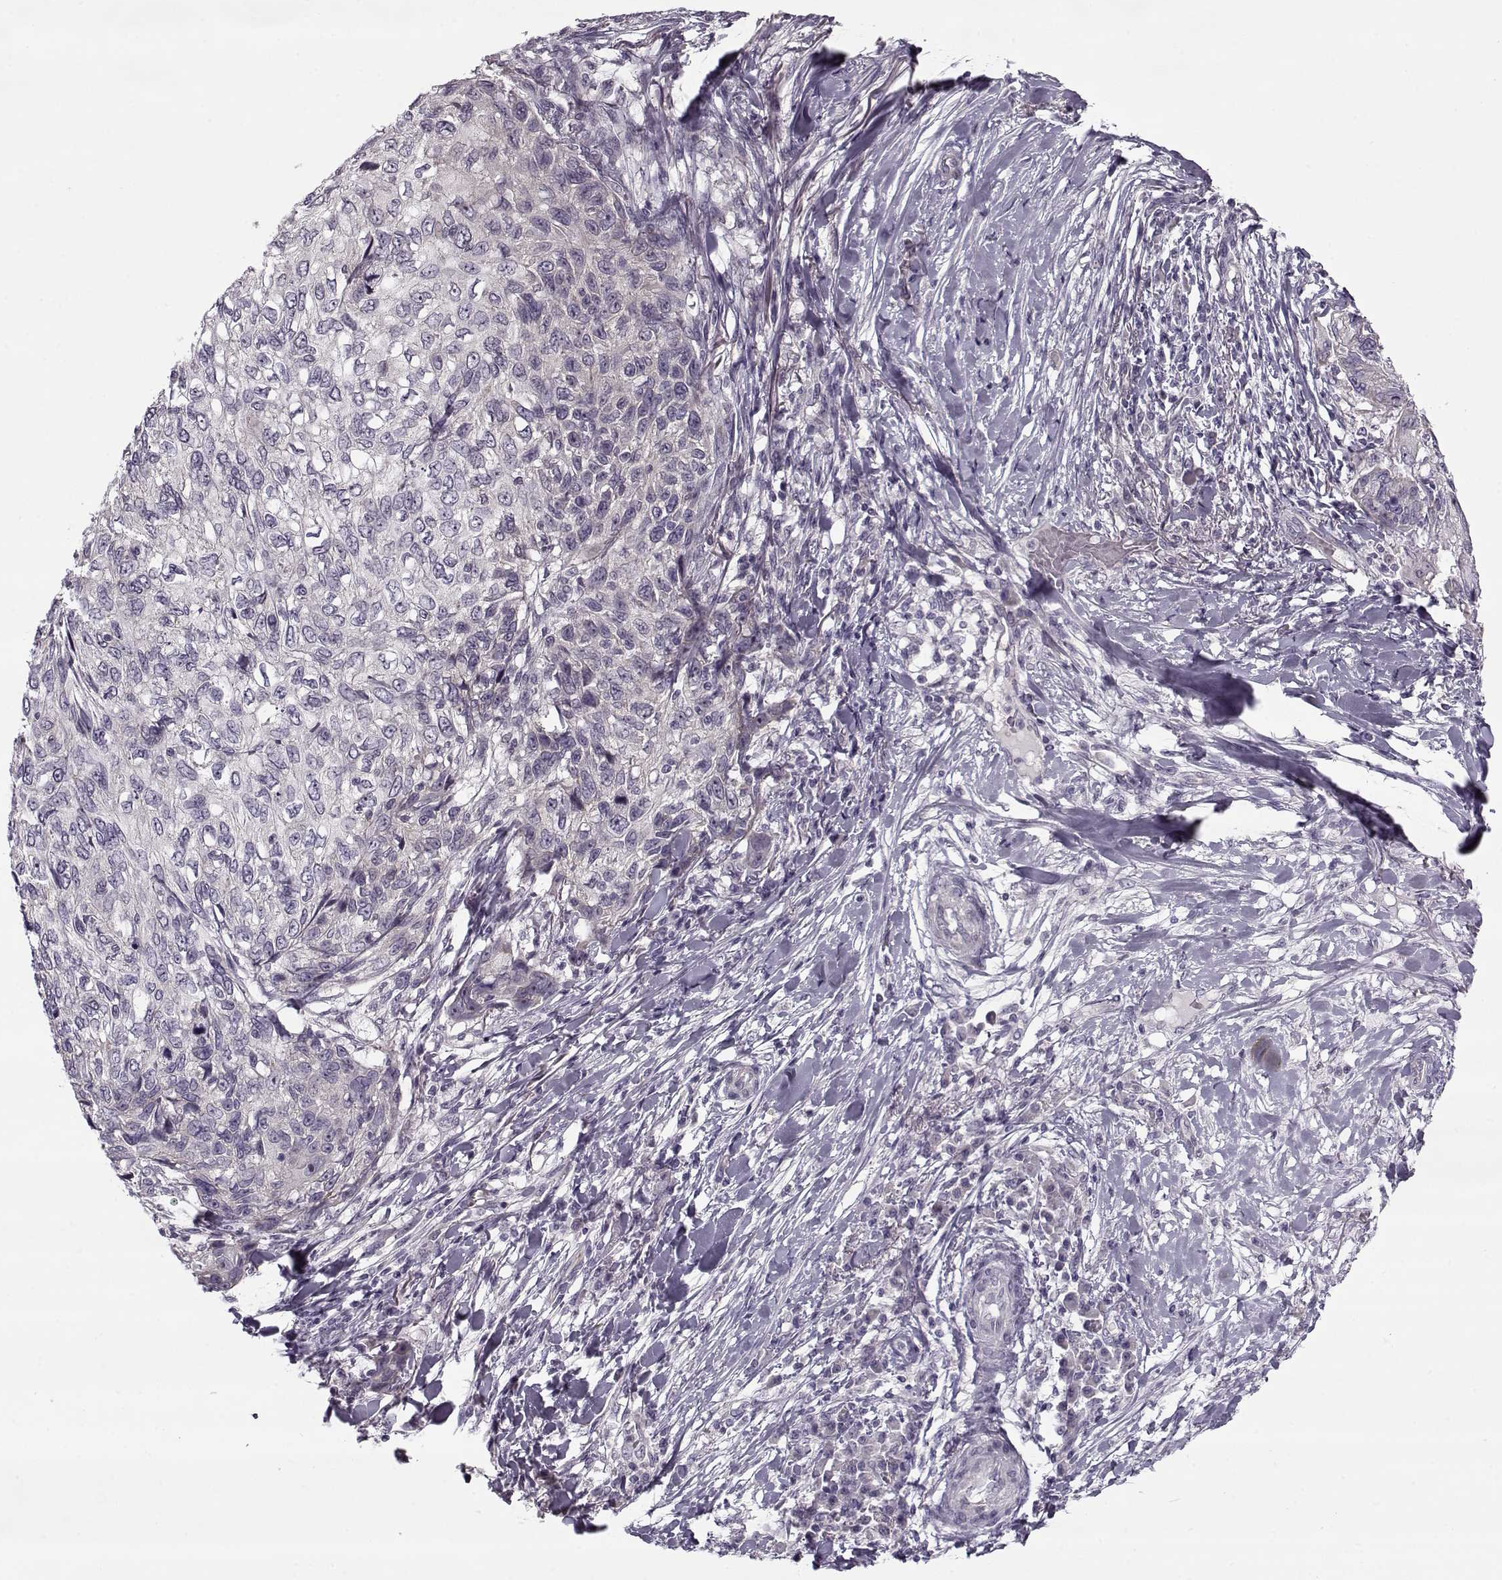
{"staining": {"intensity": "negative", "quantity": "none", "location": "none"}, "tissue": "skin cancer", "cell_type": "Tumor cells", "image_type": "cancer", "snomed": [{"axis": "morphology", "description": "Squamous cell carcinoma, NOS"}, {"axis": "topography", "description": "Skin"}], "caption": "A high-resolution micrograph shows immunohistochemistry staining of skin cancer, which reveals no significant positivity in tumor cells.", "gene": "PNMT", "patient": {"sex": "male", "age": 92}}